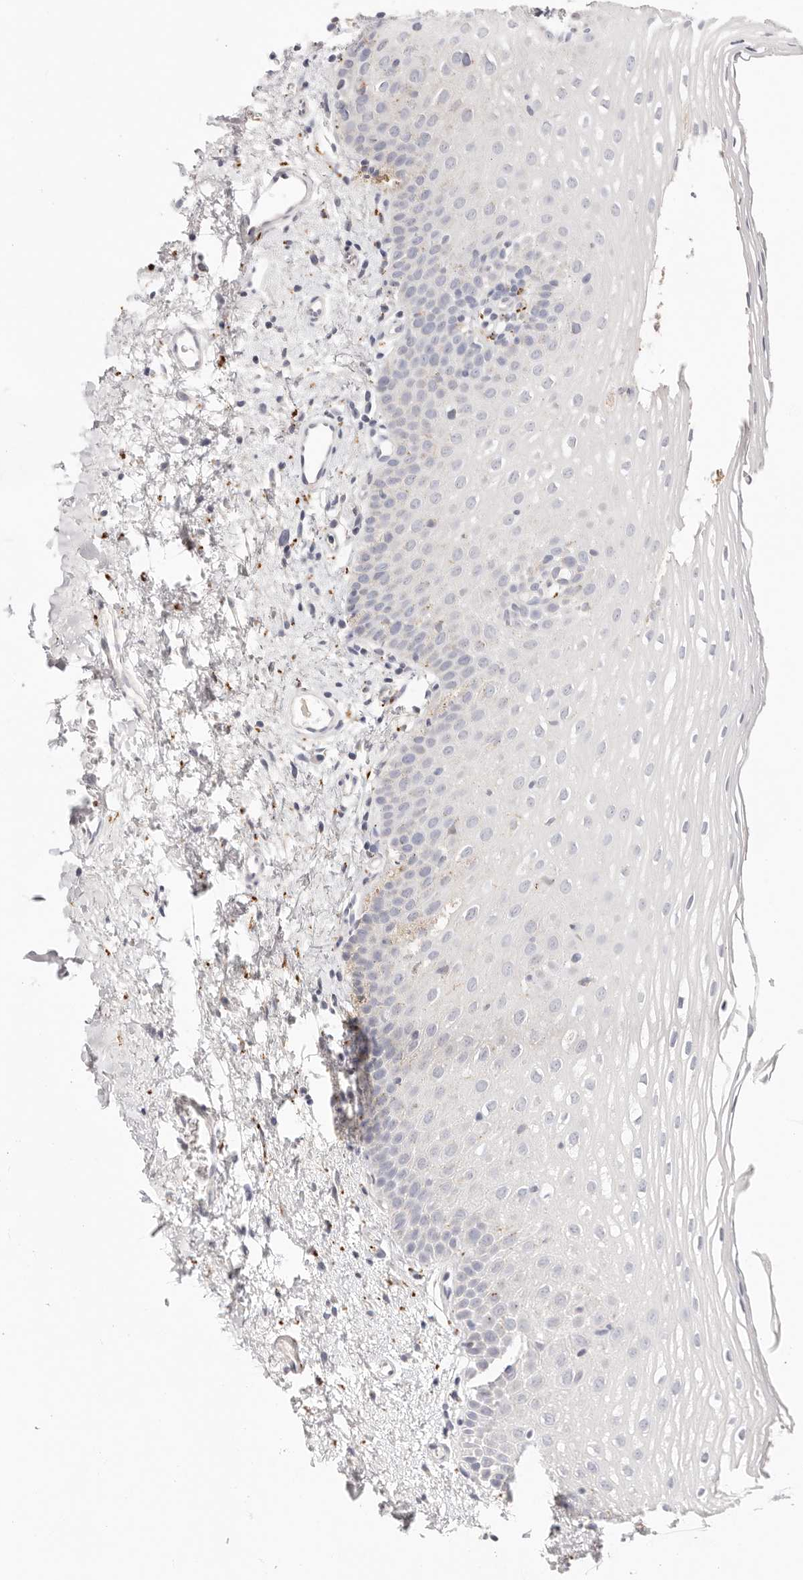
{"staining": {"intensity": "moderate", "quantity": "<25%", "location": "cytoplasmic/membranous"}, "tissue": "oral mucosa", "cell_type": "Squamous epithelial cells", "image_type": "normal", "snomed": [{"axis": "morphology", "description": "Normal tissue, NOS"}, {"axis": "topography", "description": "Oral tissue"}], "caption": "Immunohistochemistry photomicrograph of normal oral mucosa: human oral mucosa stained using immunohistochemistry exhibits low levels of moderate protein expression localized specifically in the cytoplasmic/membranous of squamous epithelial cells, appearing as a cytoplasmic/membranous brown color.", "gene": "STKLD1", "patient": {"sex": "female", "age": 56}}